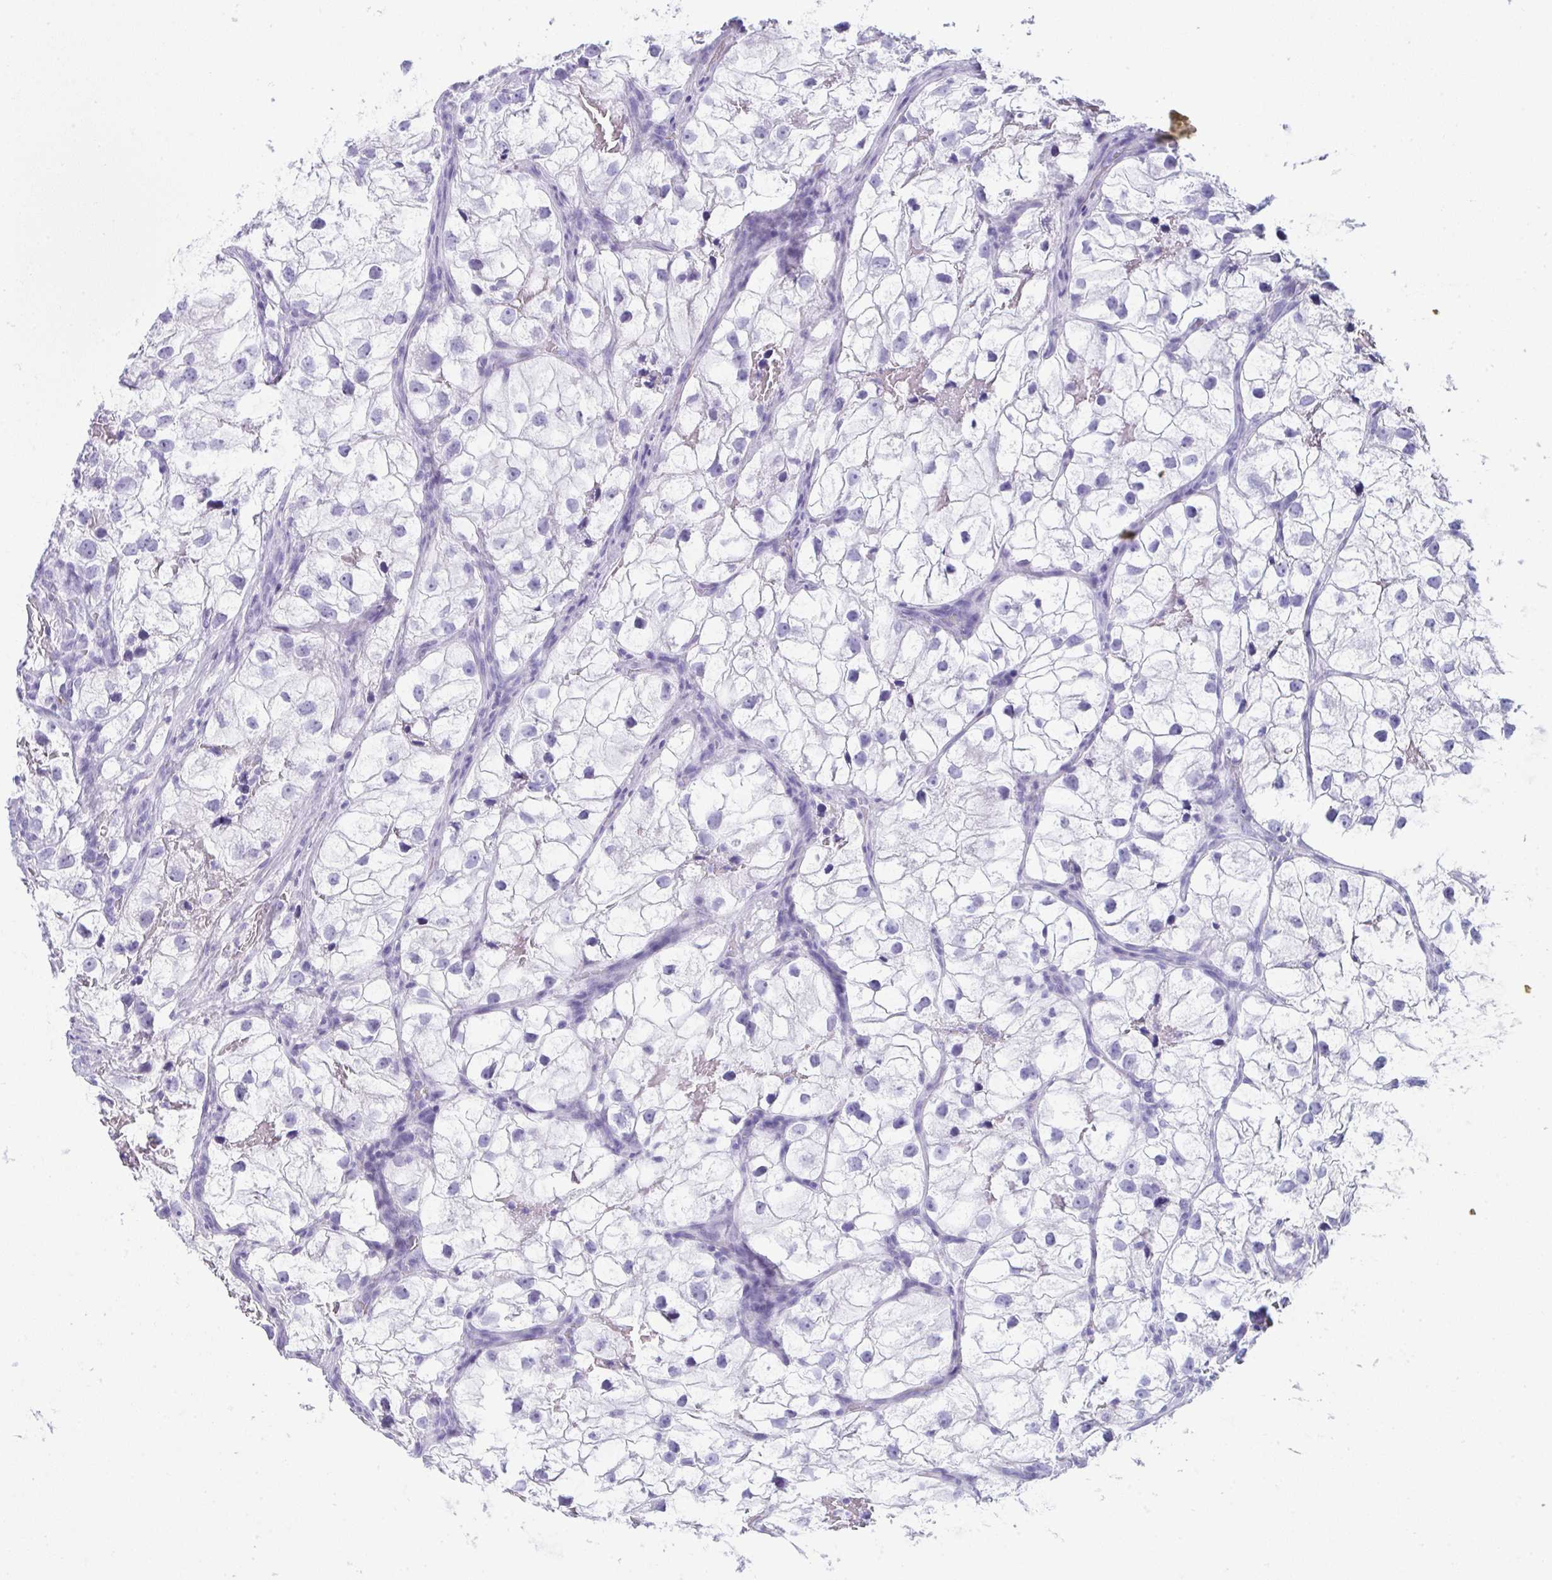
{"staining": {"intensity": "negative", "quantity": "none", "location": "none"}, "tissue": "renal cancer", "cell_type": "Tumor cells", "image_type": "cancer", "snomed": [{"axis": "morphology", "description": "Adenocarcinoma, NOS"}, {"axis": "topography", "description": "Kidney"}], "caption": "This photomicrograph is of adenocarcinoma (renal) stained with IHC to label a protein in brown with the nuclei are counter-stained blue. There is no positivity in tumor cells.", "gene": "JCHAIN", "patient": {"sex": "male", "age": 59}}